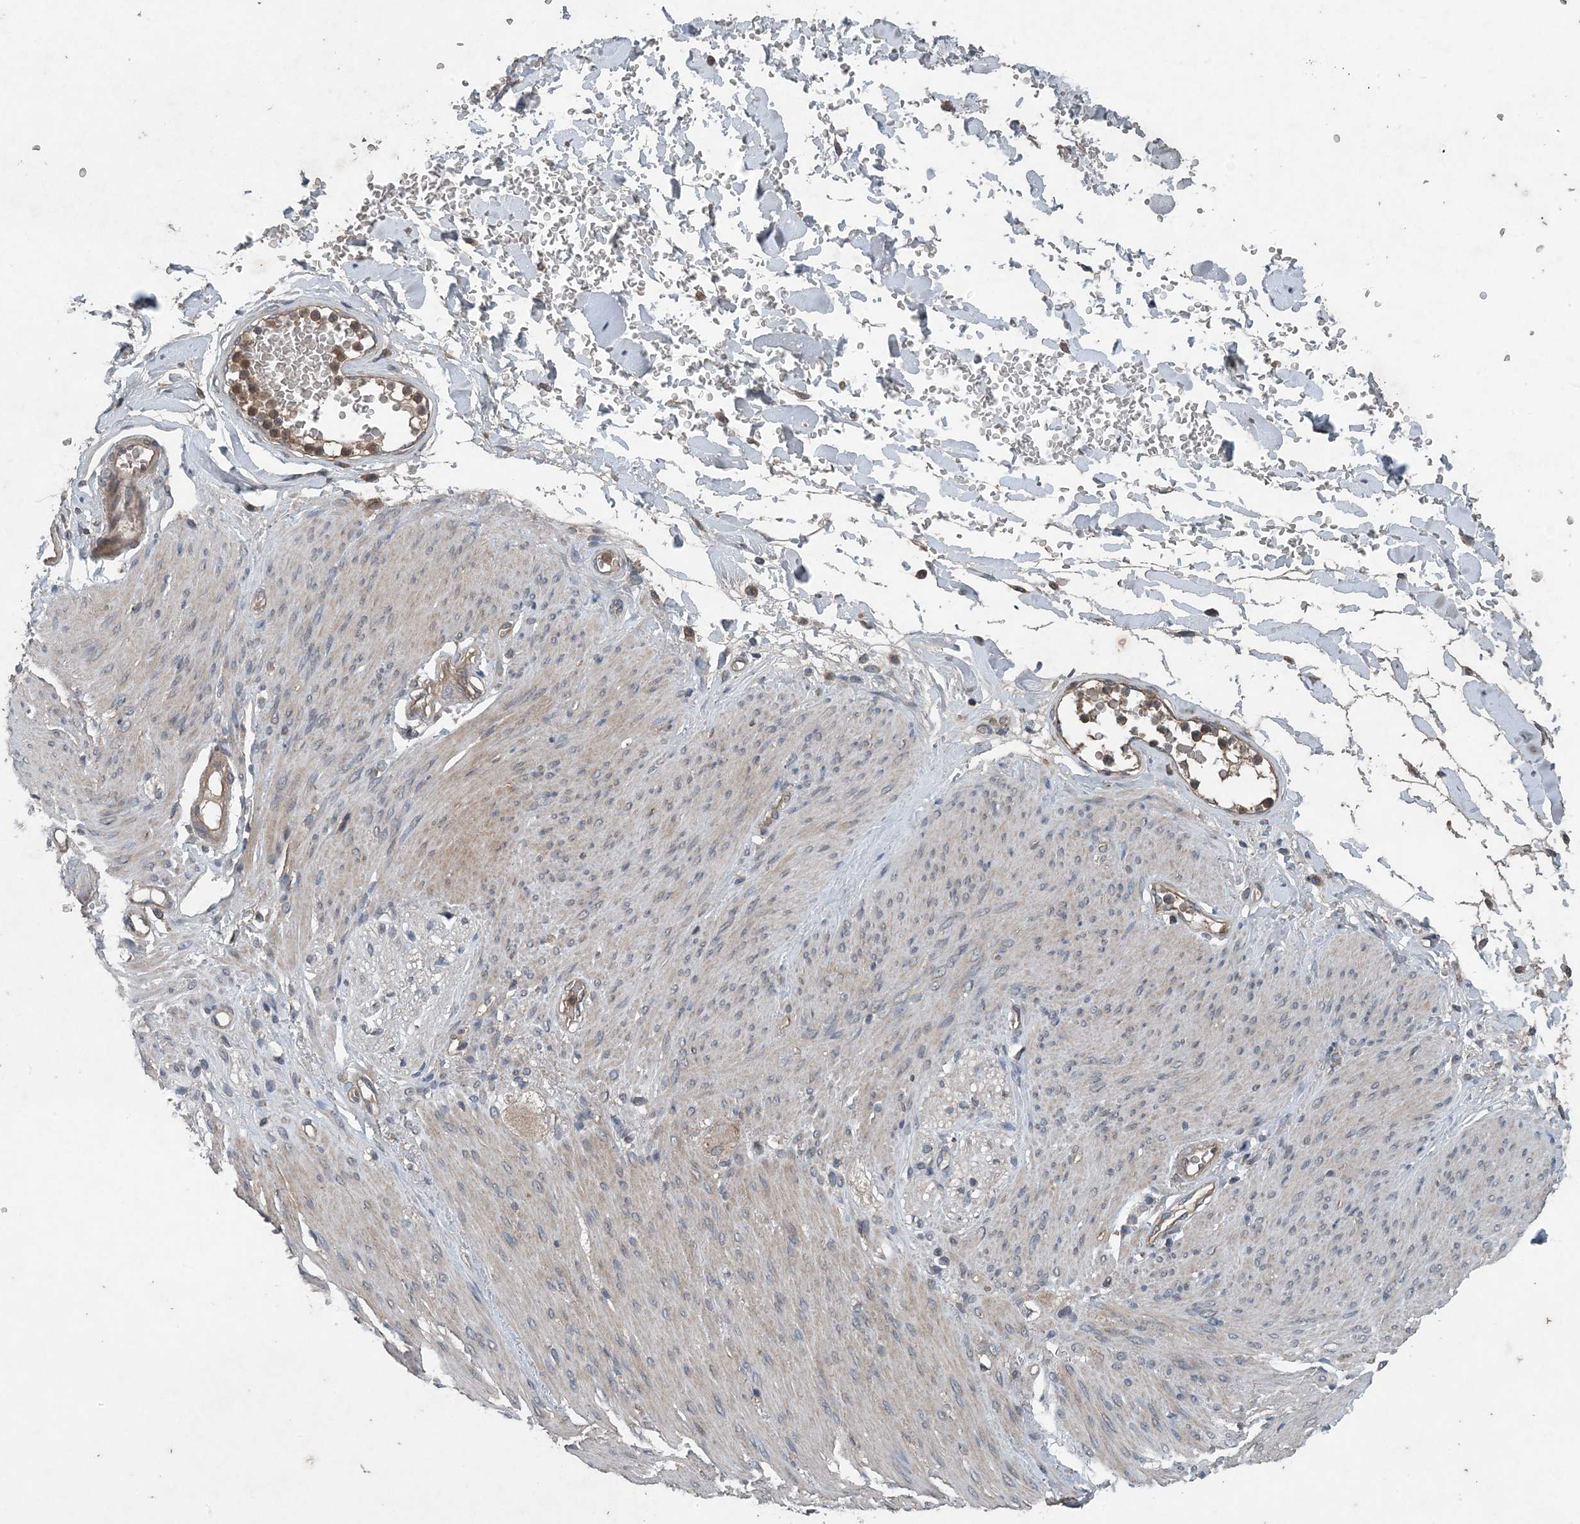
{"staining": {"intensity": "negative", "quantity": "none", "location": "none"}, "tissue": "adipose tissue", "cell_type": "Adipocytes", "image_type": "normal", "snomed": [{"axis": "morphology", "description": "Normal tissue, NOS"}, {"axis": "topography", "description": "Colon"}, {"axis": "topography", "description": "Peripheral nerve tissue"}], "caption": "DAB immunohistochemical staining of unremarkable human adipose tissue demonstrates no significant positivity in adipocytes.", "gene": "MYO9B", "patient": {"sex": "female", "age": 61}}